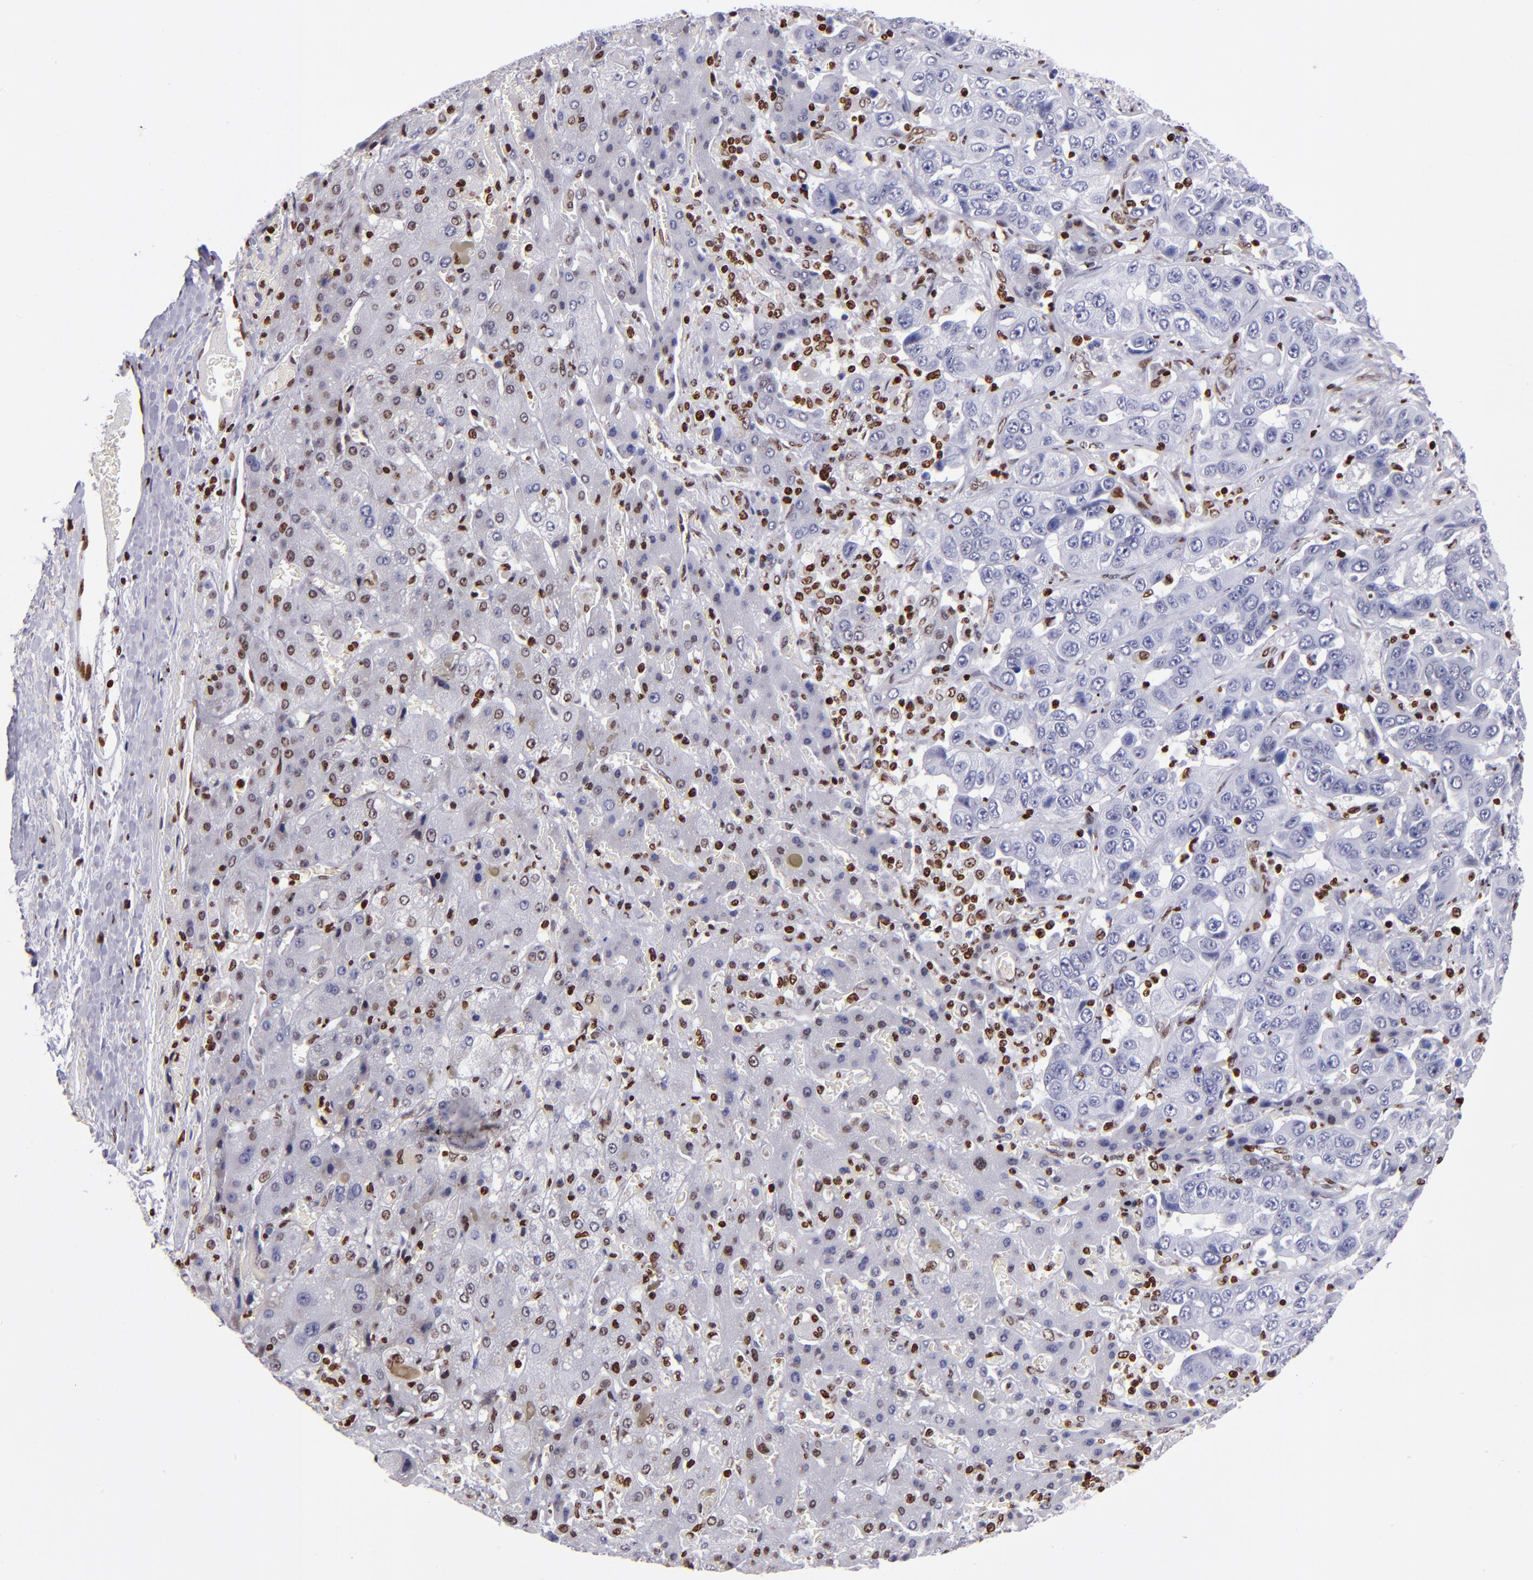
{"staining": {"intensity": "moderate", "quantity": "<25%", "location": "nuclear"}, "tissue": "liver cancer", "cell_type": "Tumor cells", "image_type": "cancer", "snomed": [{"axis": "morphology", "description": "Cholangiocarcinoma"}, {"axis": "topography", "description": "Liver"}], "caption": "Protein positivity by immunohistochemistry (IHC) exhibits moderate nuclear staining in about <25% of tumor cells in liver cancer. Nuclei are stained in blue.", "gene": "CDKL5", "patient": {"sex": "female", "age": 52}}